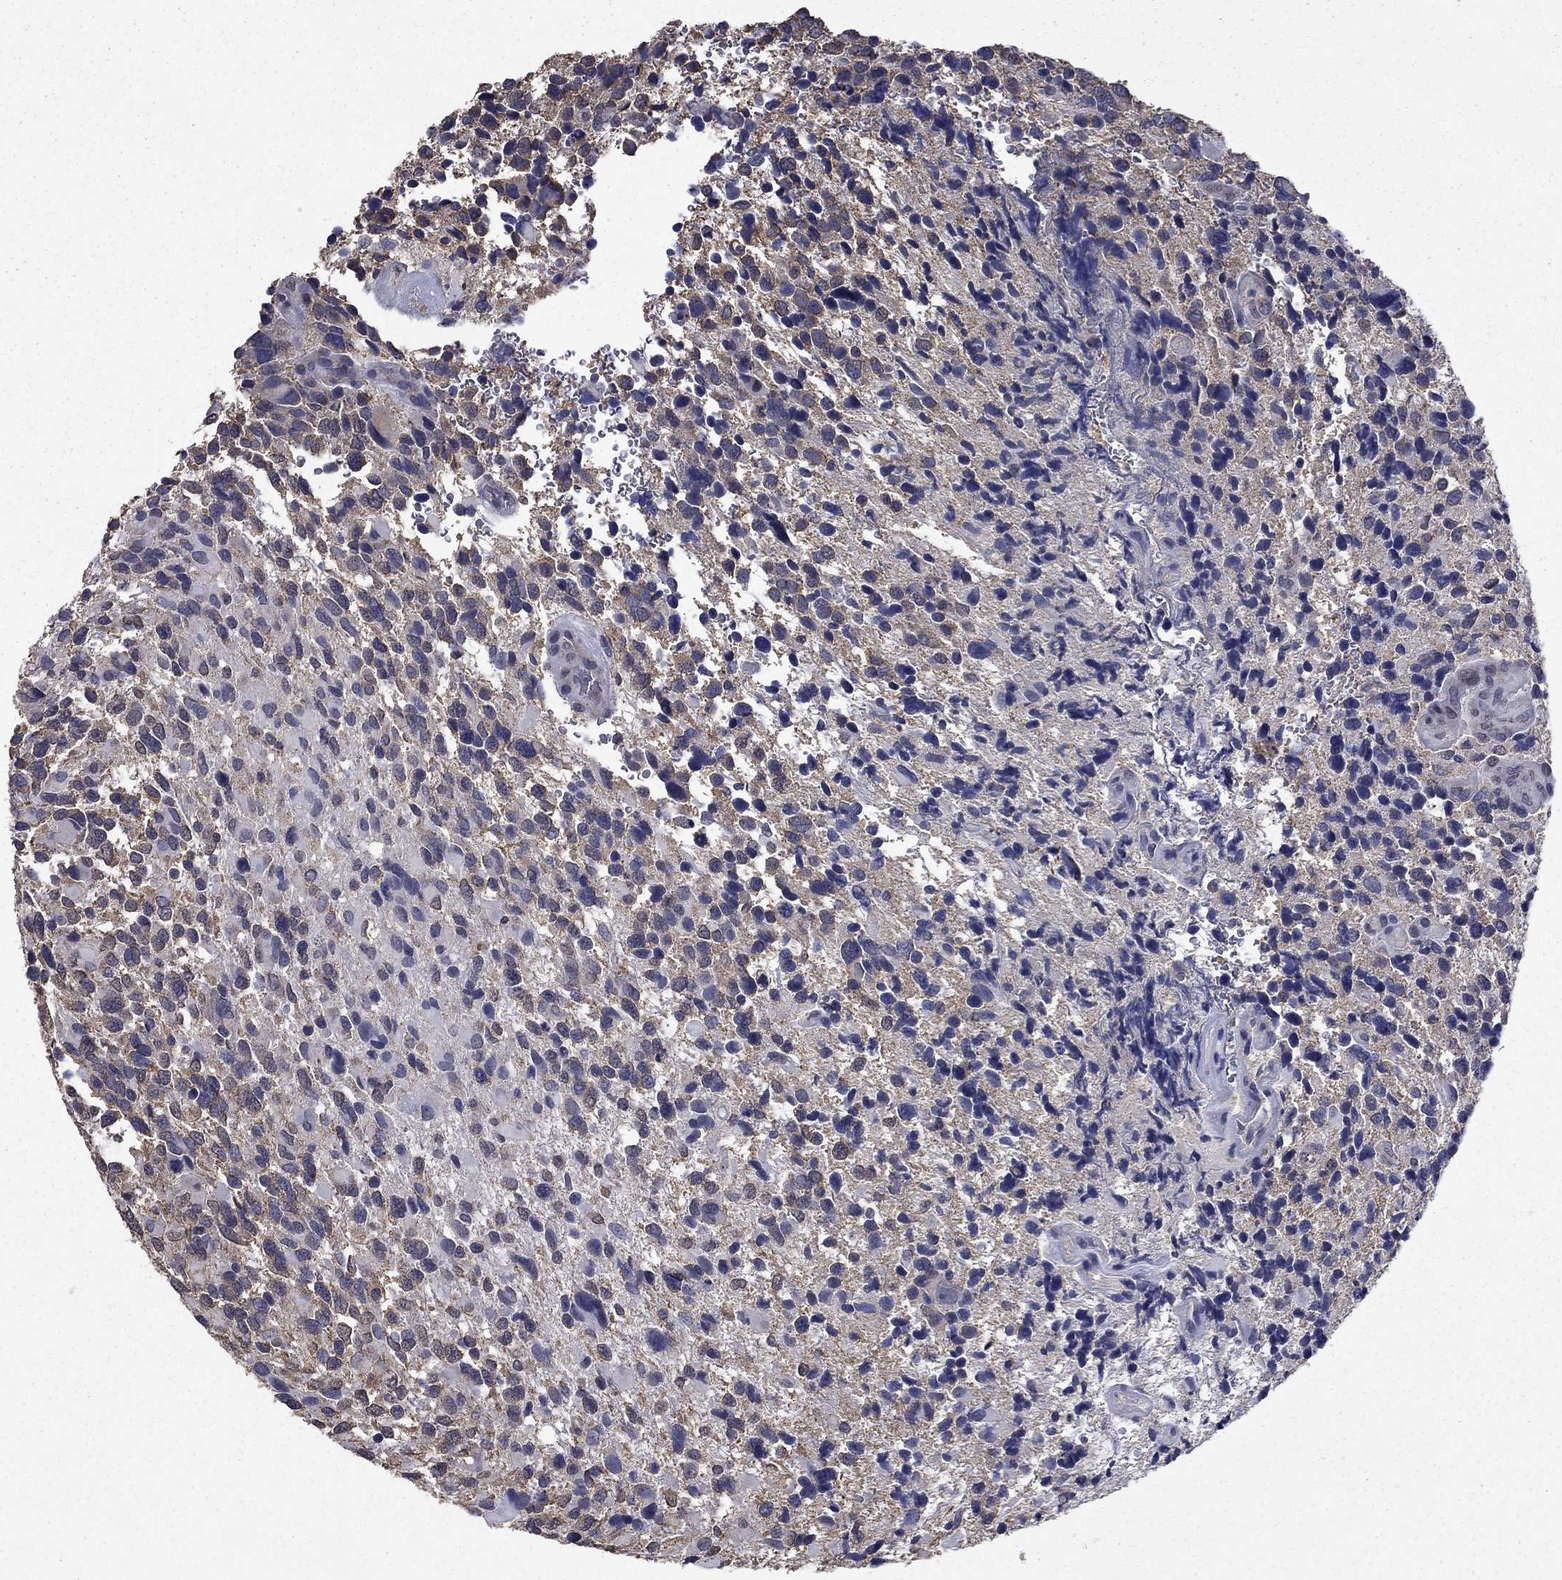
{"staining": {"intensity": "negative", "quantity": "none", "location": "none"}, "tissue": "glioma", "cell_type": "Tumor cells", "image_type": "cancer", "snomed": [{"axis": "morphology", "description": "Glioma, malignant, Low grade"}, {"axis": "topography", "description": "Brain"}], "caption": "Glioma was stained to show a protein in brown. There is no significant staining in tumor cells. (DAB IHC visualized using brightfield microscopy, high magnification).", "gene": "MFAP3L", "patient": {"sex": "female", "age": 32}}